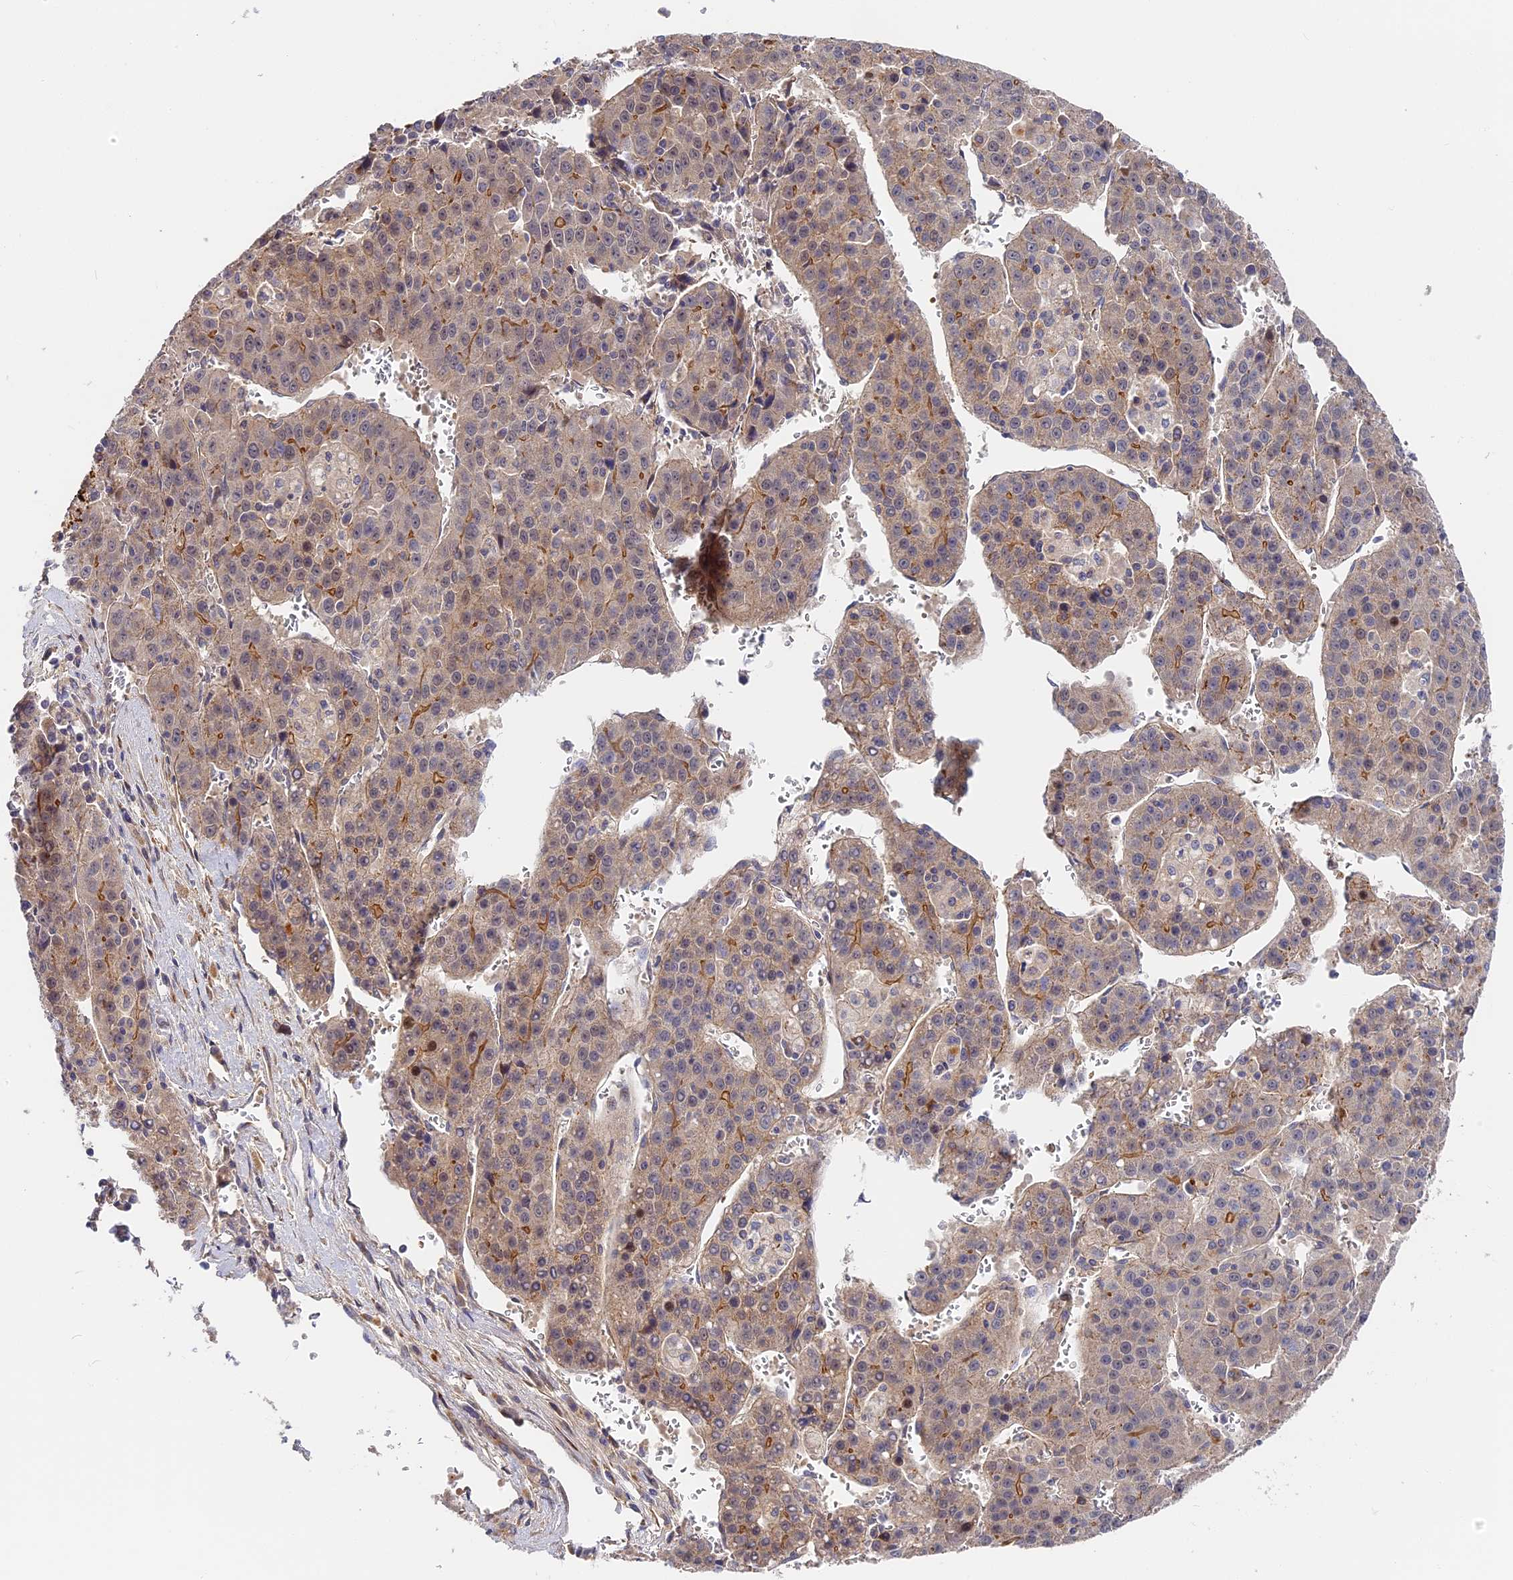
{"staining": {"intensity": "moderate", "quantity": "<25%", "location": "cytoplasmic/membranous"}, "tissue": "liver cancer", "cell_type": "Tumor cells", "image_type": "cancer", "snomed": [{"axis": "morphology", "description": "Carcinoma, Hepatocellular, NOS"}, {"axis": "topography", "description": "Liver"}], "caption": "Moderate cytoplasmic/membranous positivity for a protein is seen in about <25% of tumor cells of hepatocellular carcinoma (liver) using IHC.", "gene": "MISP3", "patient": {"sex": "female", "age": 53}}